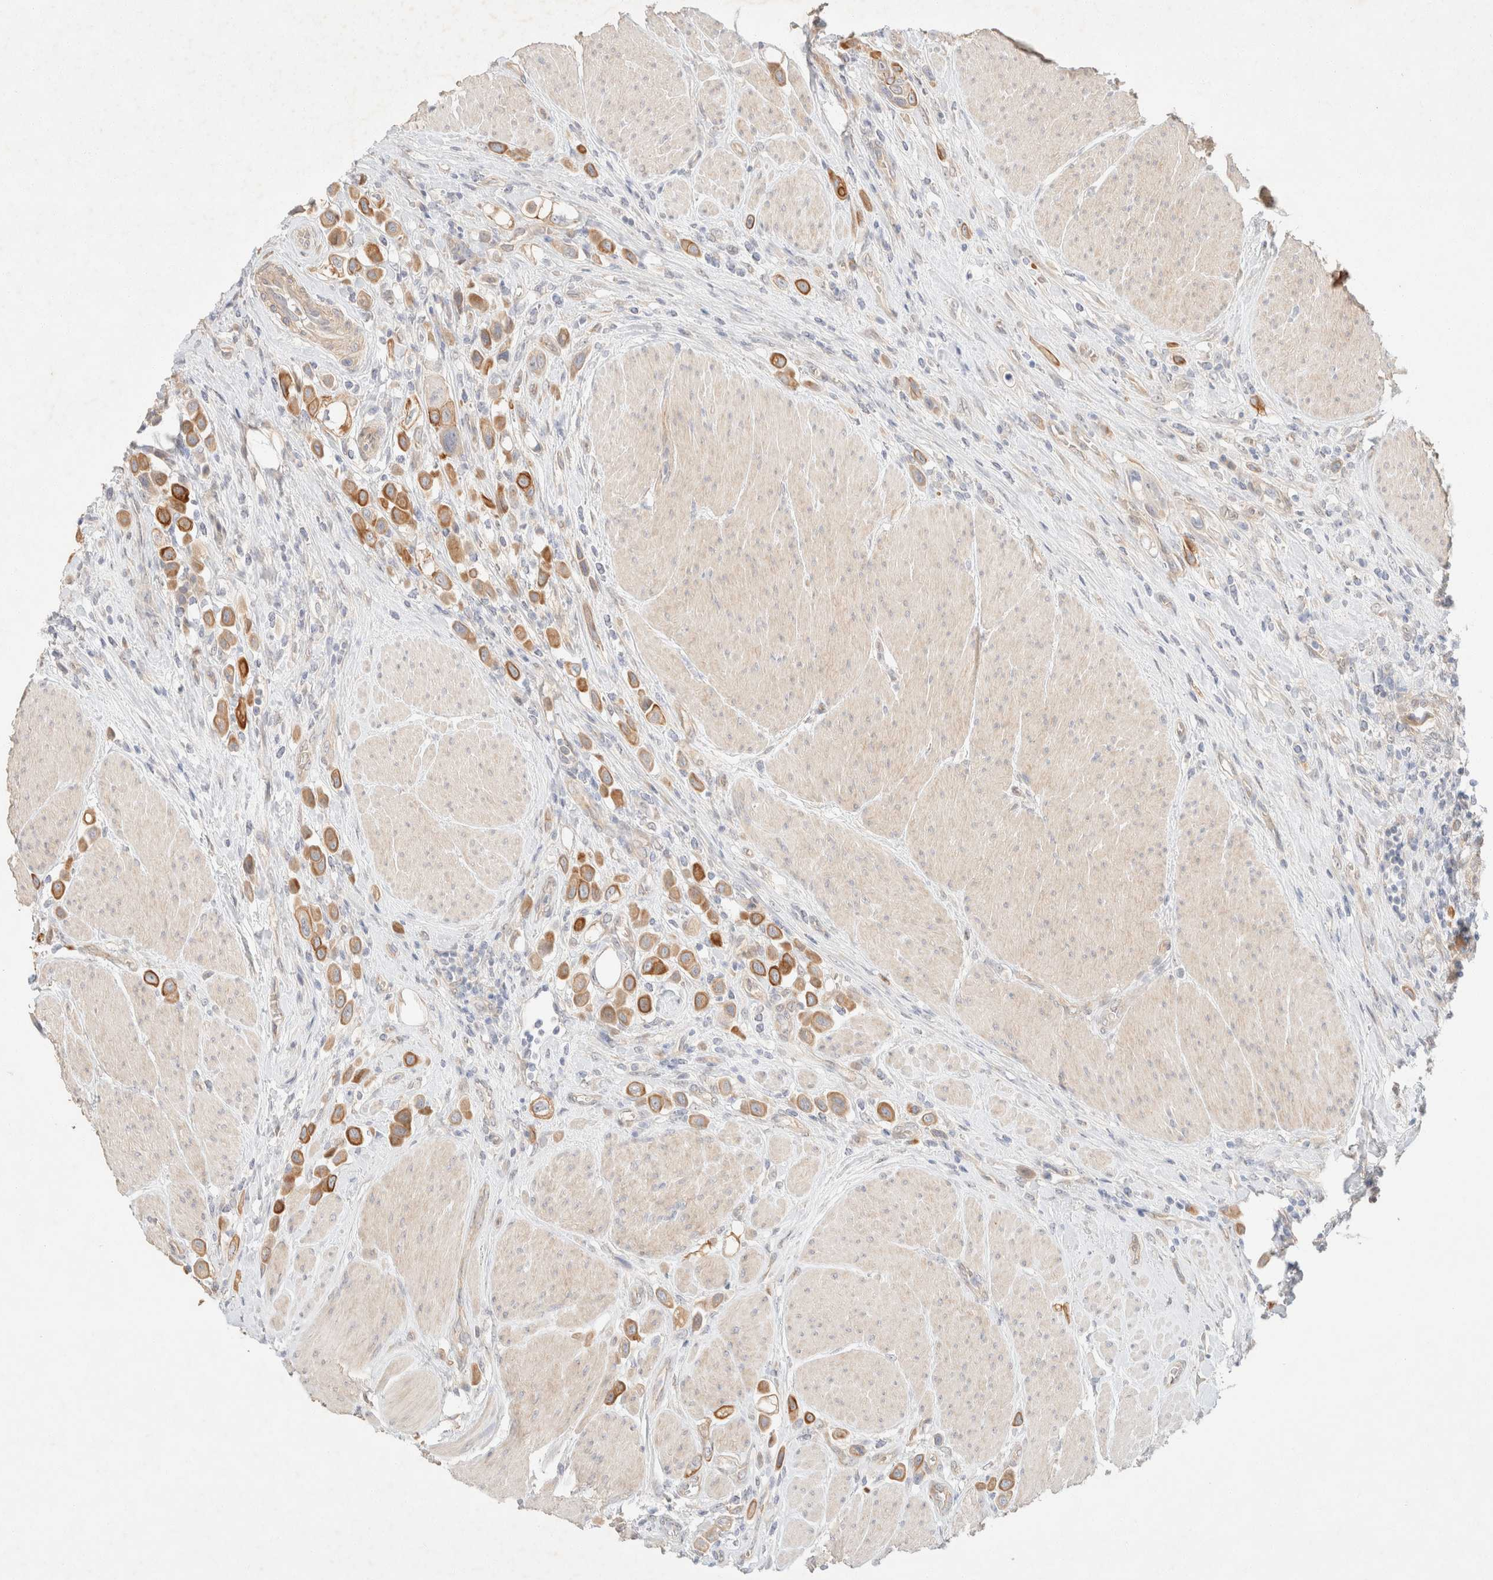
{"staining": {"intensity": "strong", "quantity": ">75%", "location": "cytoplasmic/membranous"}, "tissue": "urothelial cancer", "cell_type": "Tumor cells", "image_type": "cancer", "snomed": [{"axis": "morphology", "description": "Urothelial carcinoma, High grade"}, {"axis": "topography", "description": "Urinary bladder"}], "caption": "Strong cytoplasmic/membranous positivity is seen in approximately >75% of tumor cells in high-grade urothelial carcinoma.", "gene": "CSNK1E", "patient": {"sex": "male", "age": 50}}